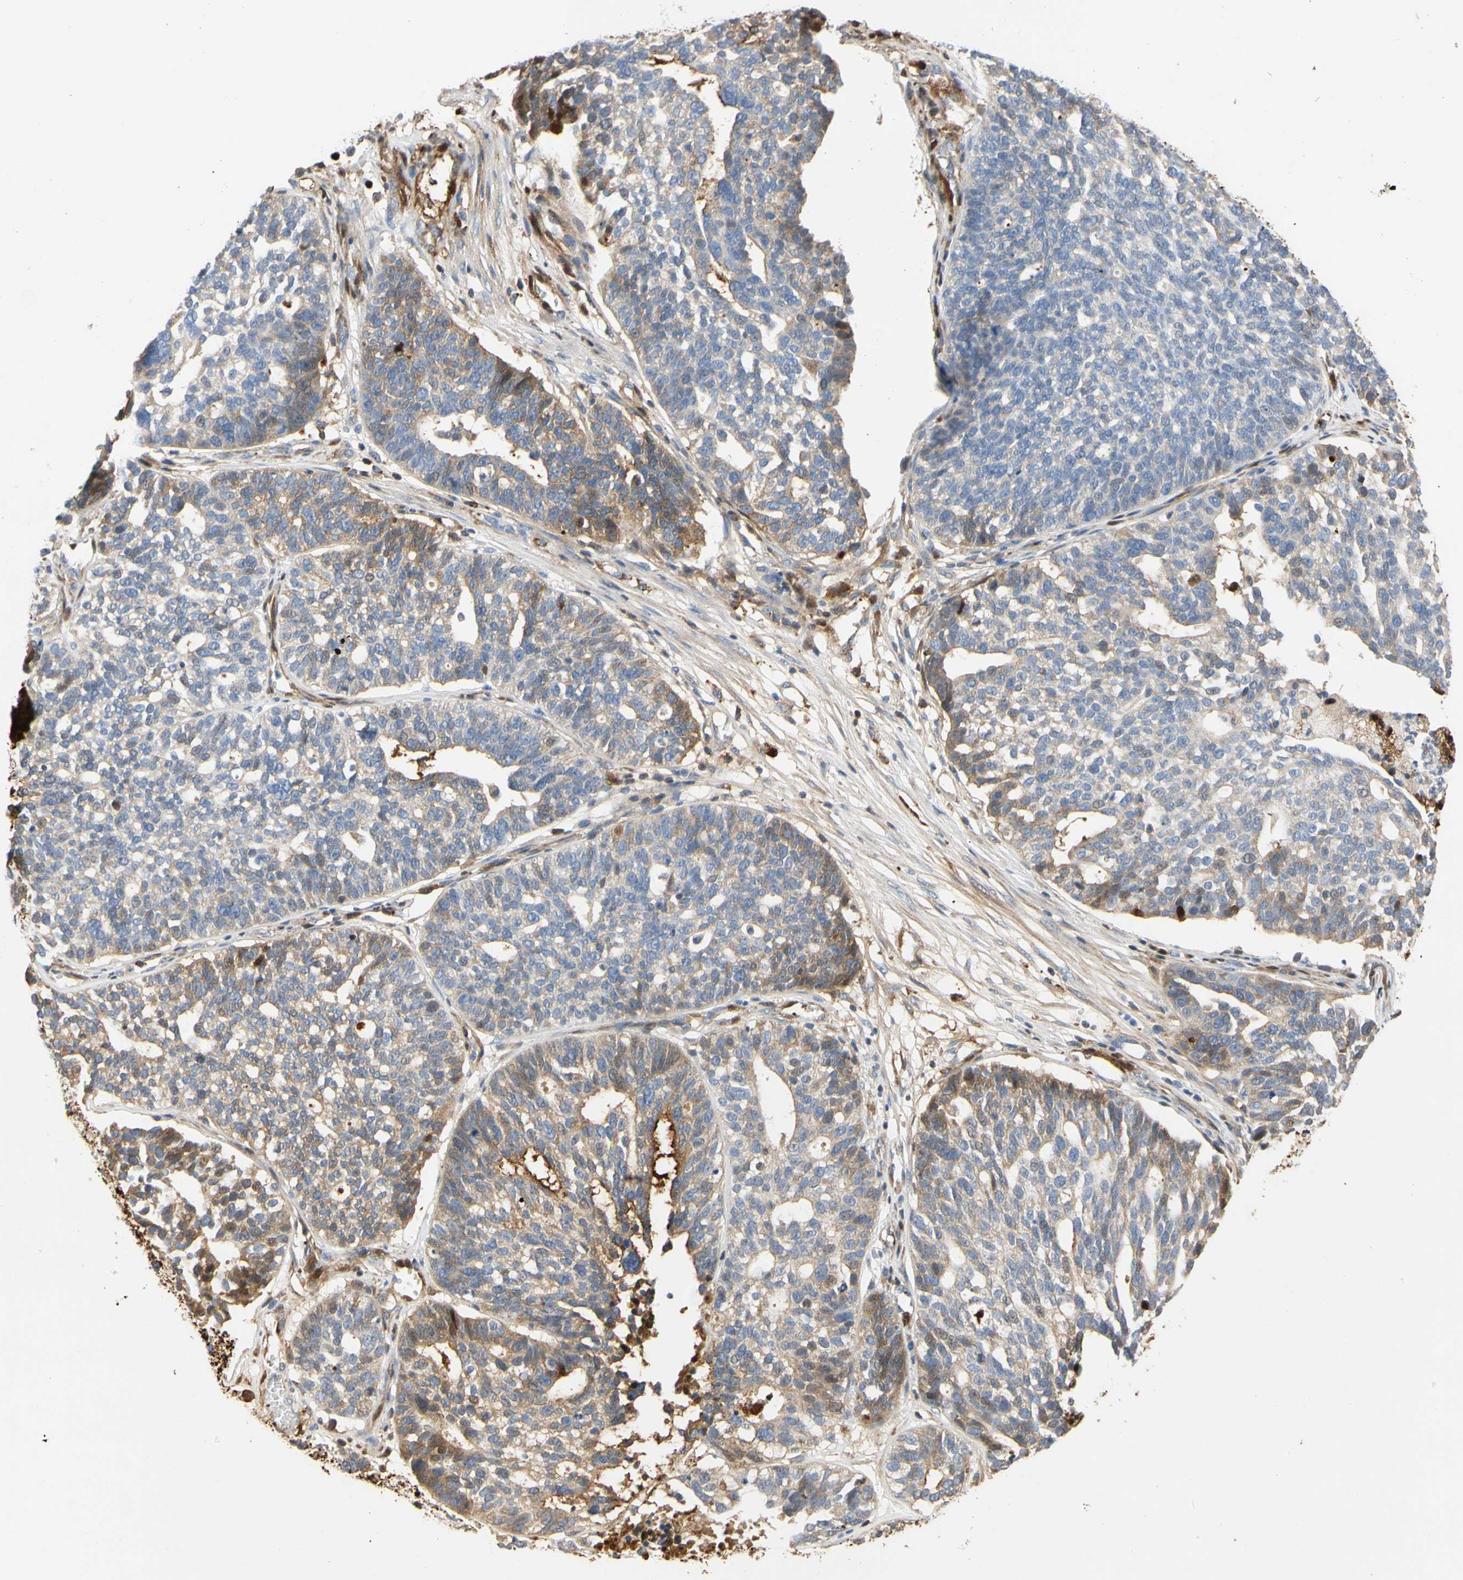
{"staining": {"intensity": "weak", "quantity": "<25%", "location": "cytoplasmic/membranous"}, "tissue": "ovarian cancer", "cell_type": "Tumor cells", "image_type": "cancer", "snomed": [{"axis": "morphology", "description": "Cystadenocarcinoma, serous, NOS"}, {"axis": "topography", "description": "Ovary"}], "caption": "Ovarian cancer was stained to show a protein in brown. There is no significant positivity in tumor cells.", "gene": "FGB", "patient": {"sex": "female", "age": 59}}